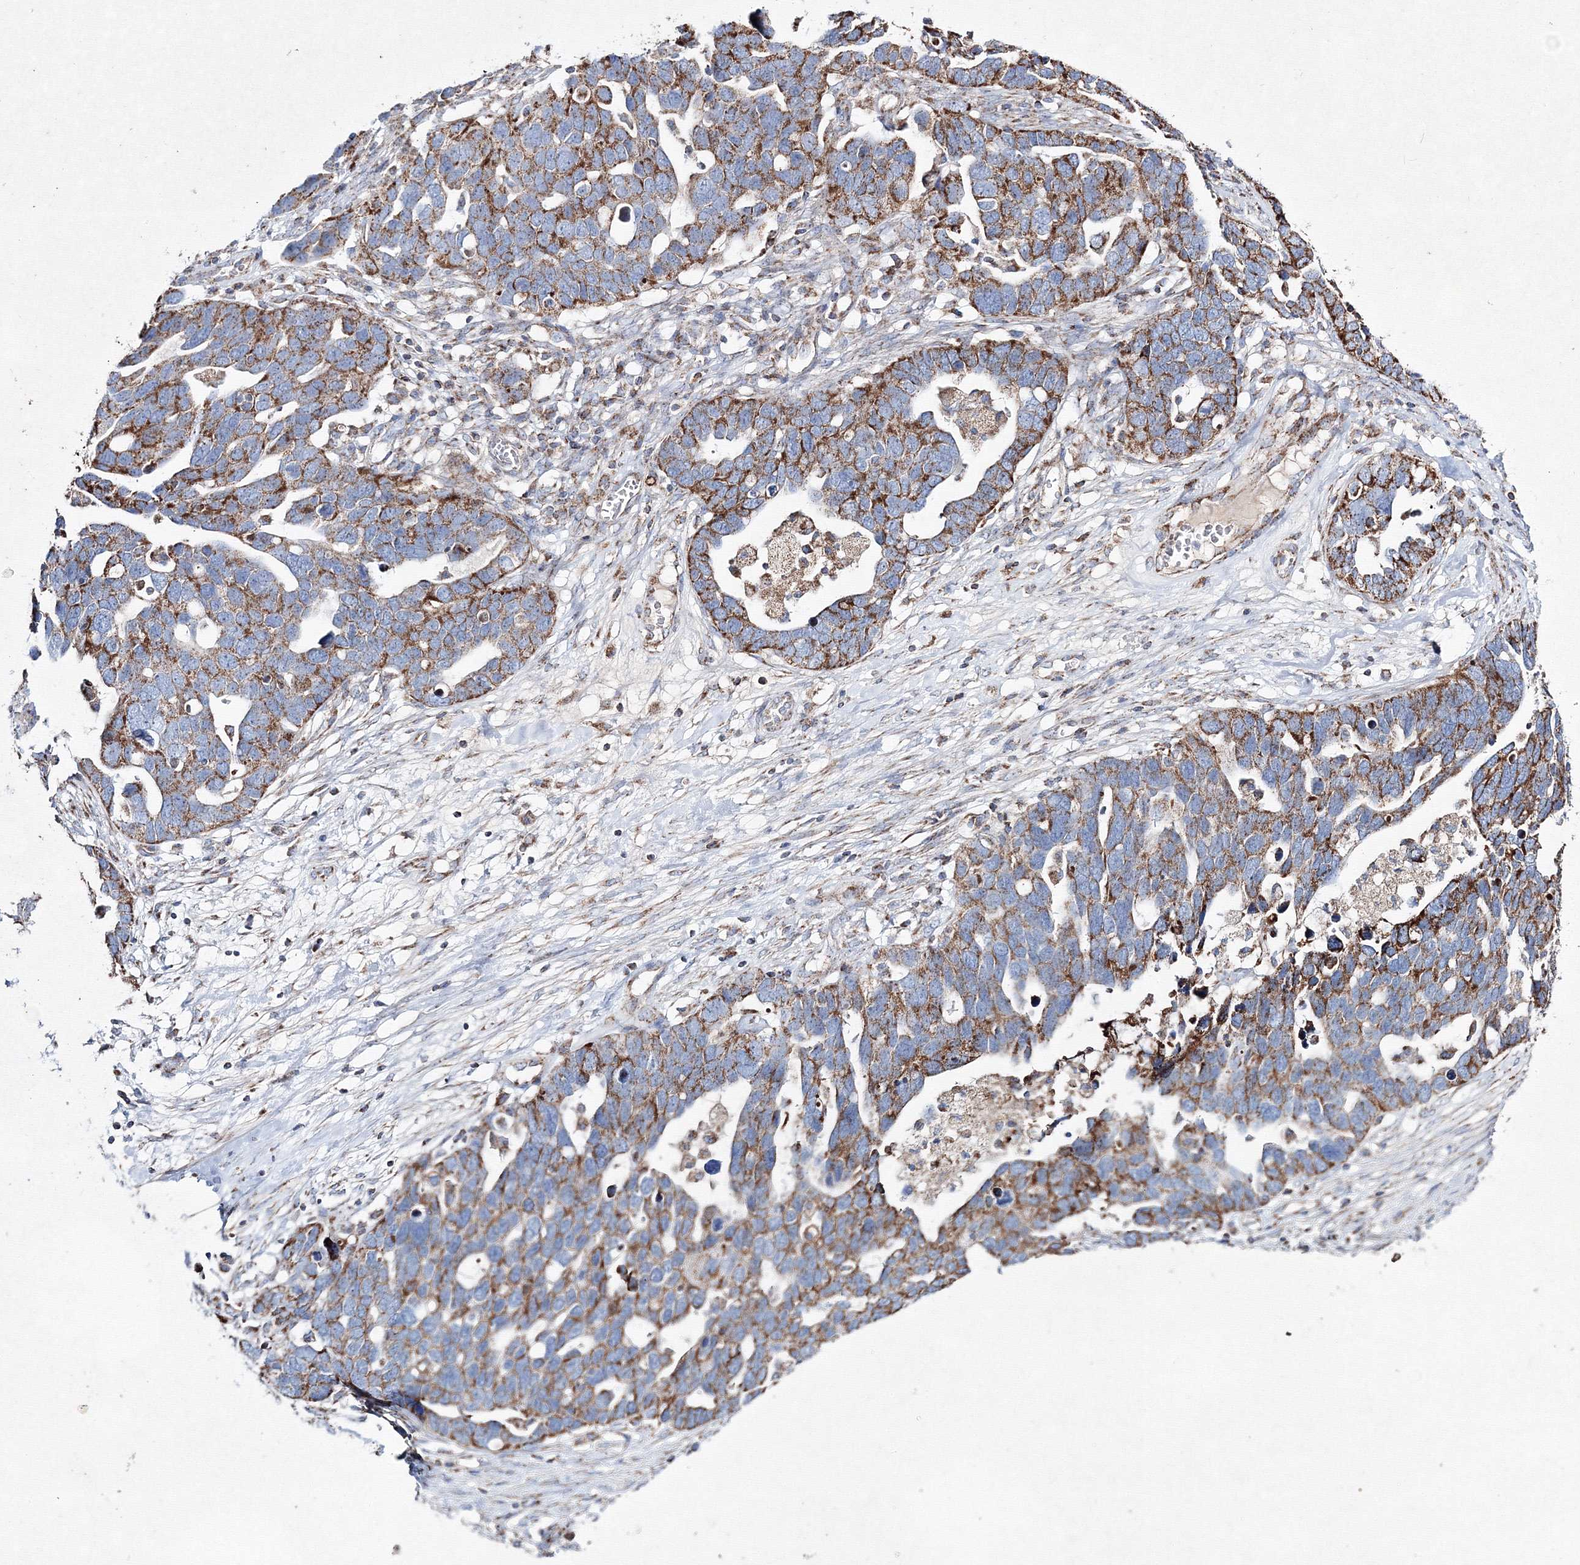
{"staining": {"intensity": "moderate", "quantity": ">75%", "location": "cytoplasmic/membranous"}, "tissue": "ovarian cancer", "cell_type": "Tumor cells", "image_type": "cancer", "snomed": [{"axis": "morphology", "description": "Cystadenocarcinoma, serous, NOS"}, {"axis": "topography", "description": "Ovary"}], "caption": "Ovarian cancer stained with immunohistochemistry (IHC) displays moderate cytoplasmic/membranous expression in approximately >75% of tumor cells. Nuclei are stained in blue.", "gene": "IGSF9", "patient": {"sex": "female", "age": 54}}